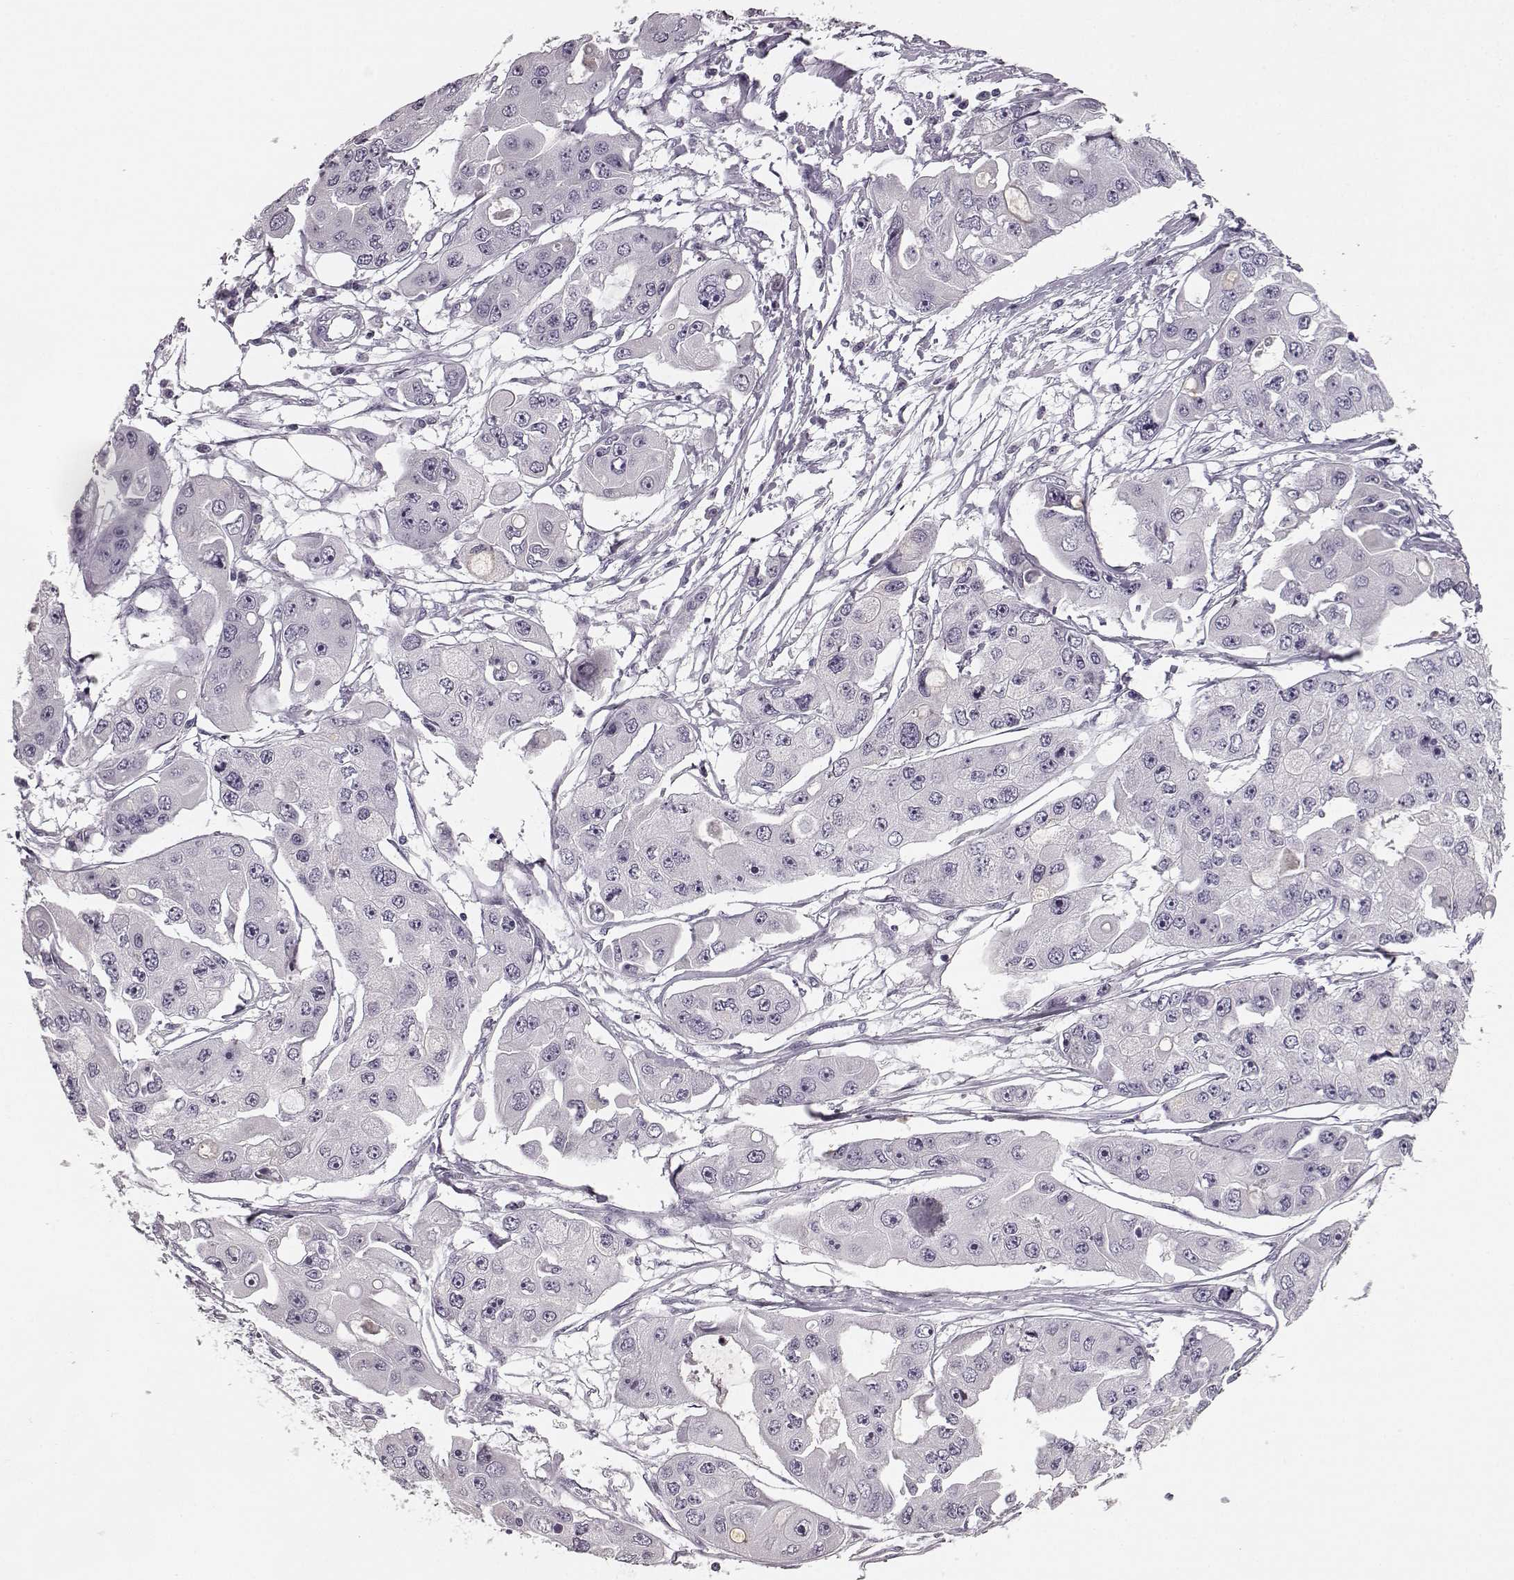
{"staining": {"intensity": "negative", "quantity": "none", "location": "none"}, "tissue": "ovarian cancer", "cell_type": "Tumor cells", "image_type": "cancer", "snomed": [{"axis": "morphology", "description": "Cystadenocarcinoma, serous, NOS"}, {"axis": "topography", "description": "Ovary"}], "caption": "Human ovarian cancer (serous cystadenocarcinoma) stained for a protein using immunohistochemistry (IHC) exhibits no staining in tumor cells.", "gene": "KIAA0319", "patient": {"sex": "female", "age": 56}}